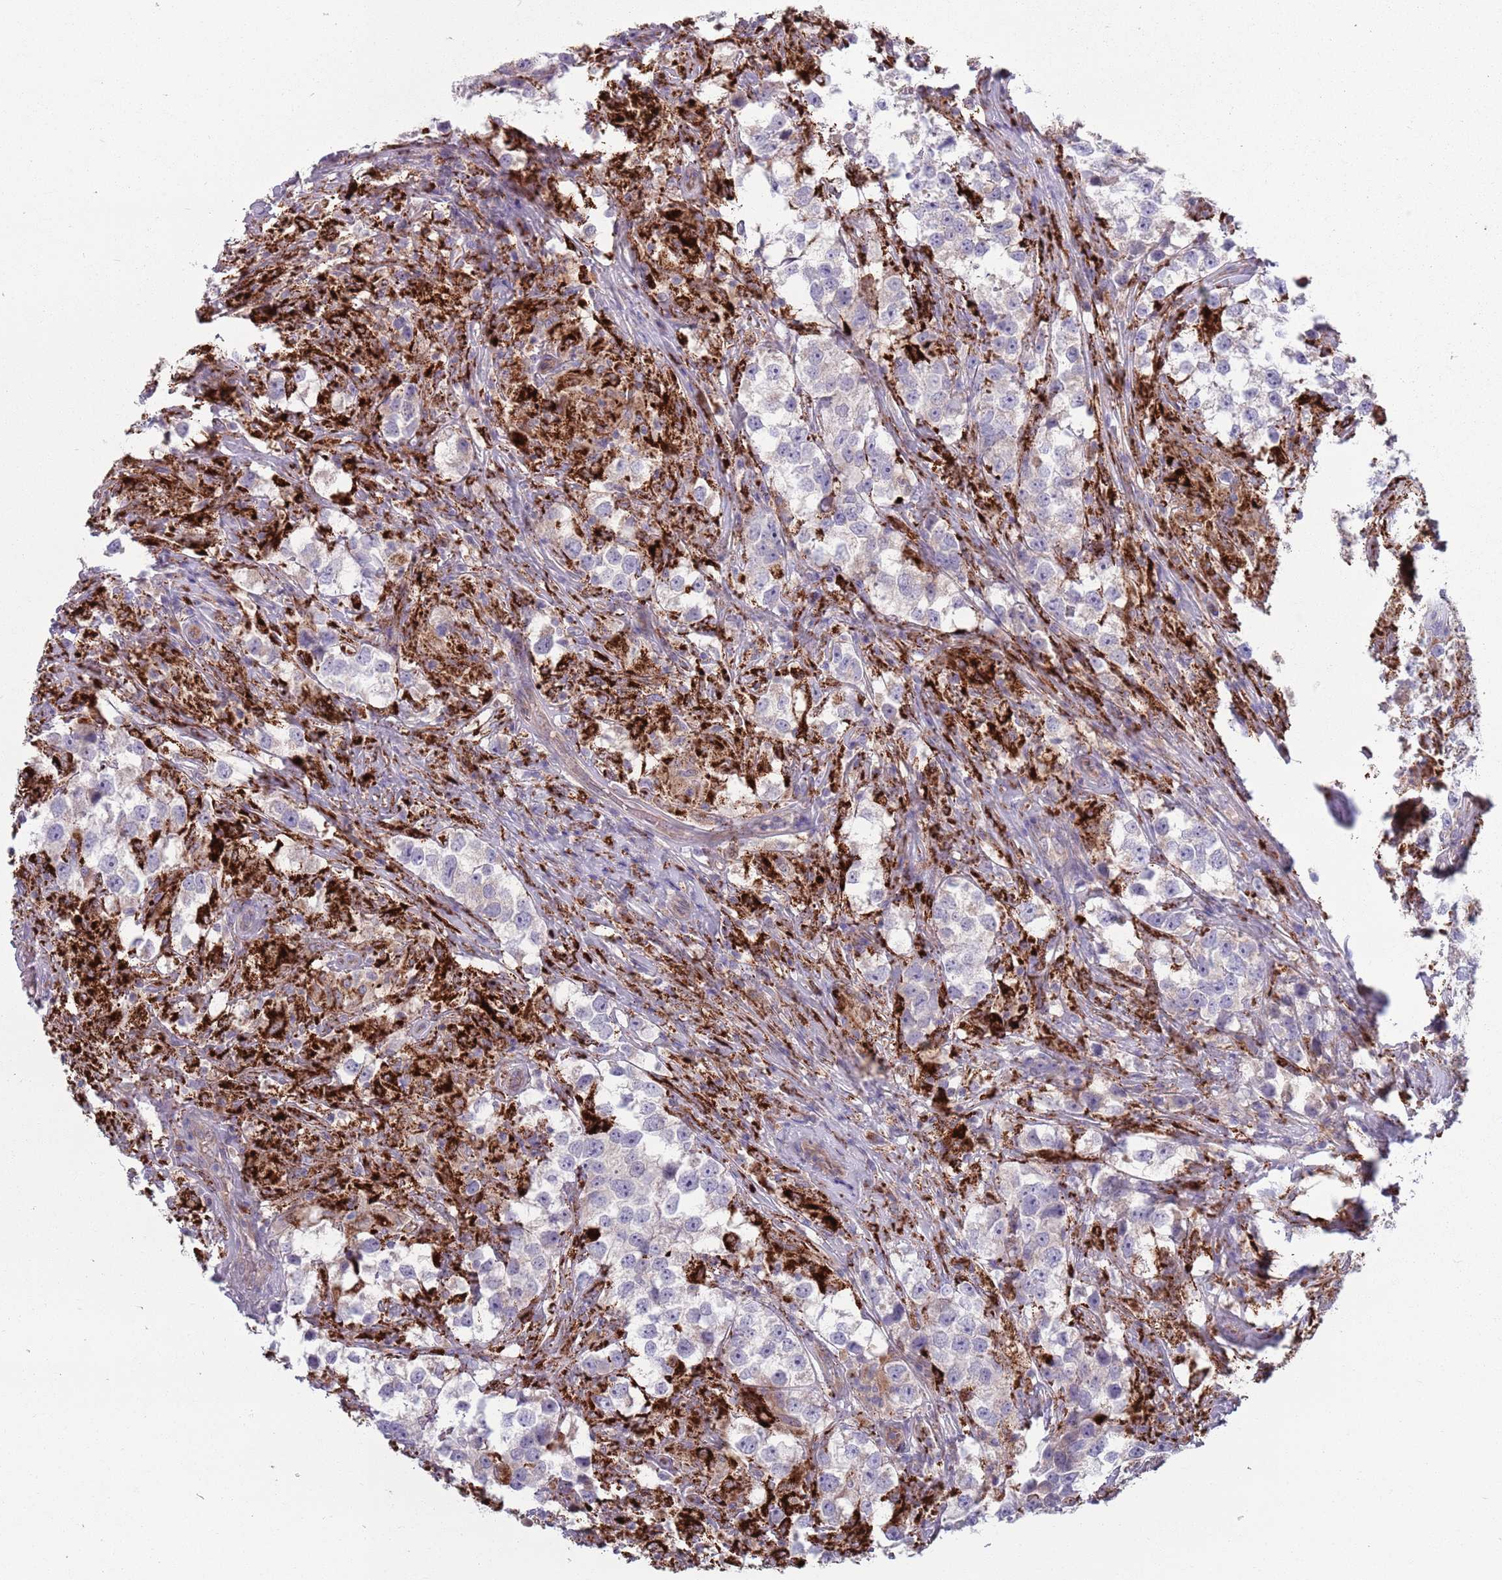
{"staining": {"intensity": "negative", "quantity": "none", "location": "none"}, "tissue": "testis cancer", "cell_type": "Tumor cells", "image_type": "cancer", "snomed": [{"axis": "morphology", "description": "Seminoma, NOS"}, {"axis": "topography", "description": "Testis"}], "caption": "Testis cancer (seminoma) stained for a protein using immunohistochemistry exhibits no expression tumor cells.", "gene": "TYW1", "patient": {"sex": "male", "age": 46}}